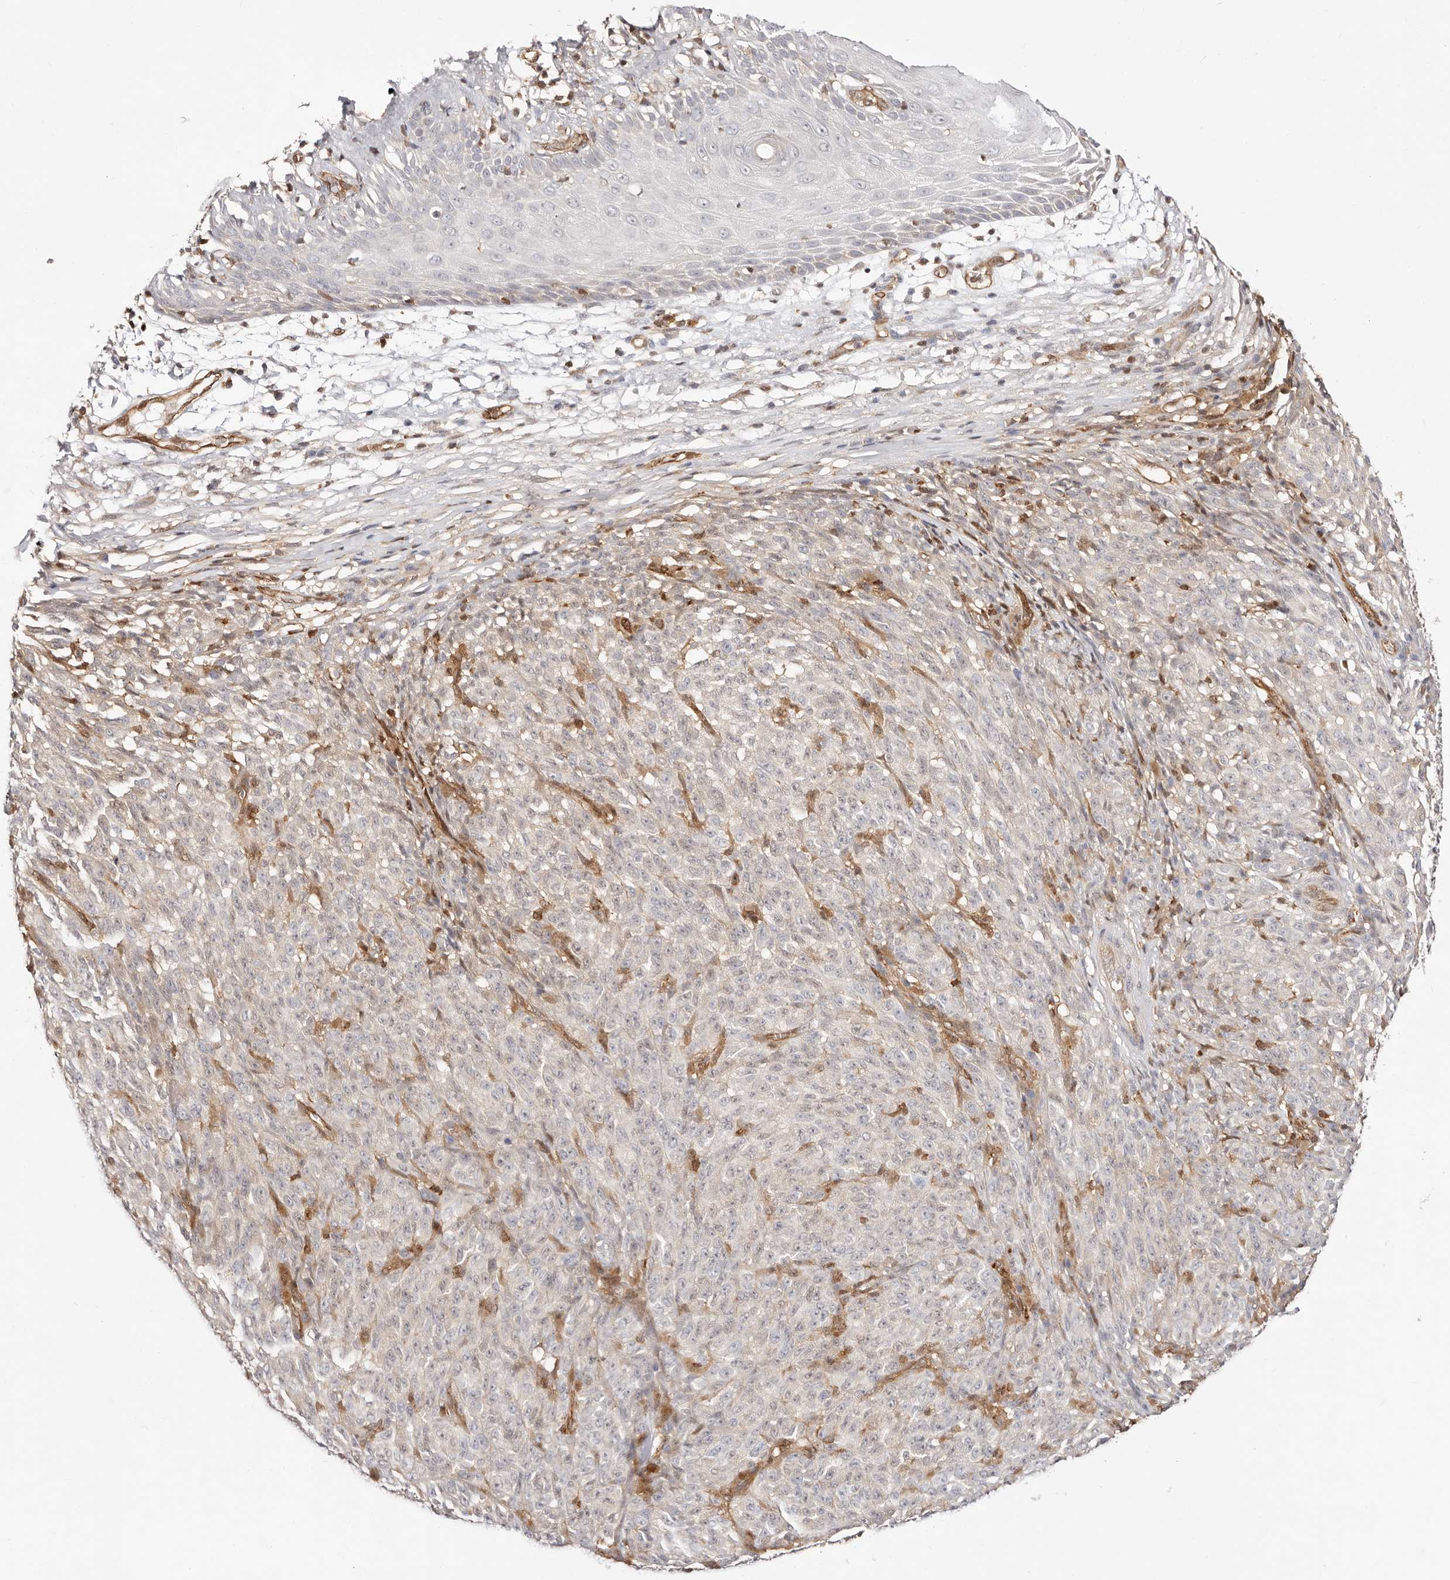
{"staining": {"intensity": "negative", "quantity": "none", "location": "none"}, "tissue": "melanoma", "cell_type": "Tumor cells", "image_type": "cancer", "snomed": [{"axis": "morphology", "description": "Malignant melanoma, NOS"}, {"axis": "topography", "description": "Skin"}], "caption": "An IHC micrograph of malignant melanoma is shown. There is no staining in tumor cells of malignant melanoma.", "gene": "STAT5A", "patient": {"sex": "female", "age": 82}}